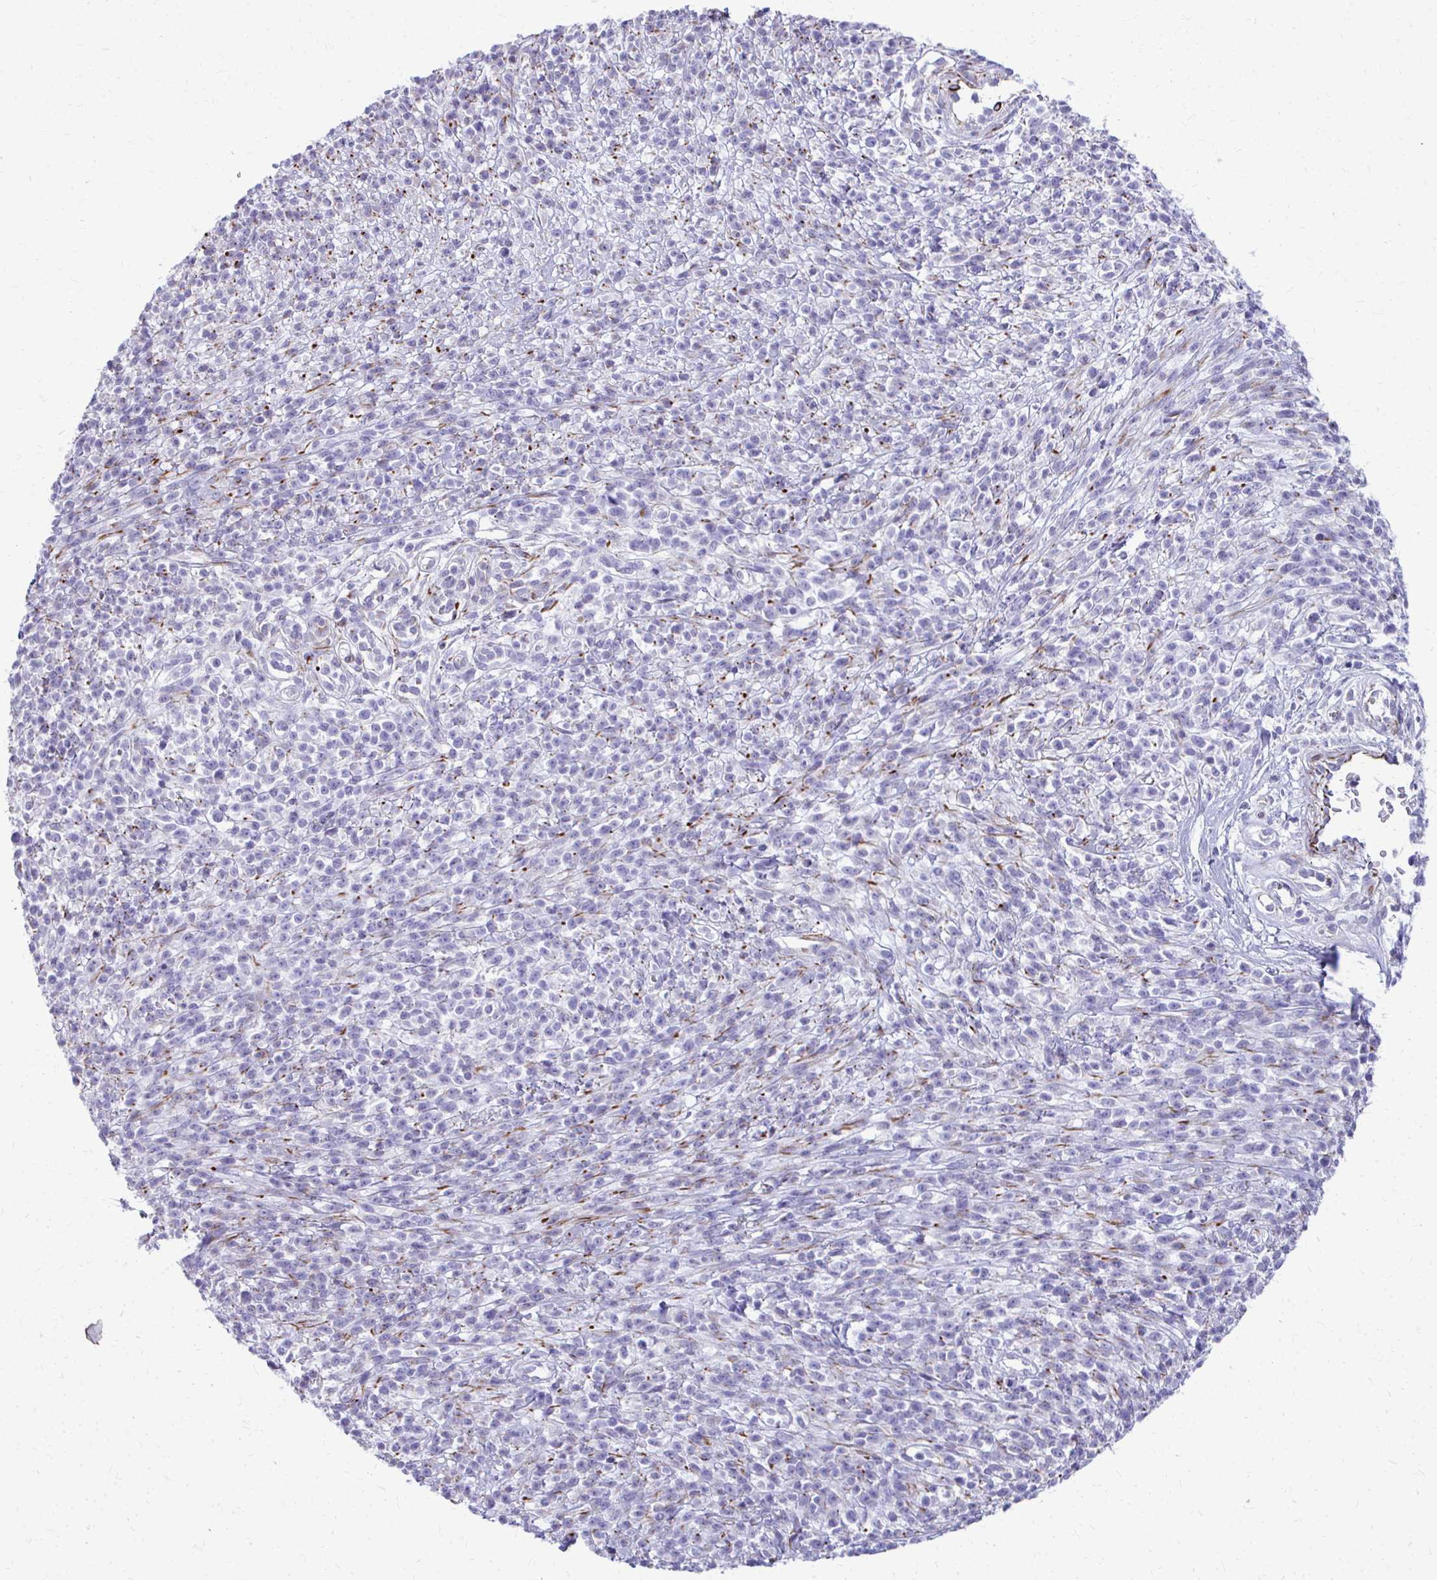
{"staining": {"intensity": "negative", "quantity": "none", "location": "none"}, "tissue": "melanoma", "cell_type": "Tumor cells", "image_type": "cancer", "snomed": [{"axis": "morphology", "description": "Malignant melanoma, NOS"}, {"axis": "topography", "description": "Skin"}, {"axis": "topography", "description": "Skin of trunk"}], "caption": "High magnification brightfield microscopy of melanoma stained with DAB (brown) and counterstained with hematoxylin (blue): tumor cells show no significant positivity. The staining is performed using DAB brown chromogen with nuclei counter-stained in using hematoxylin.", "gene": "TRIM6", "patient": {"sex": "male", "age": 74}}